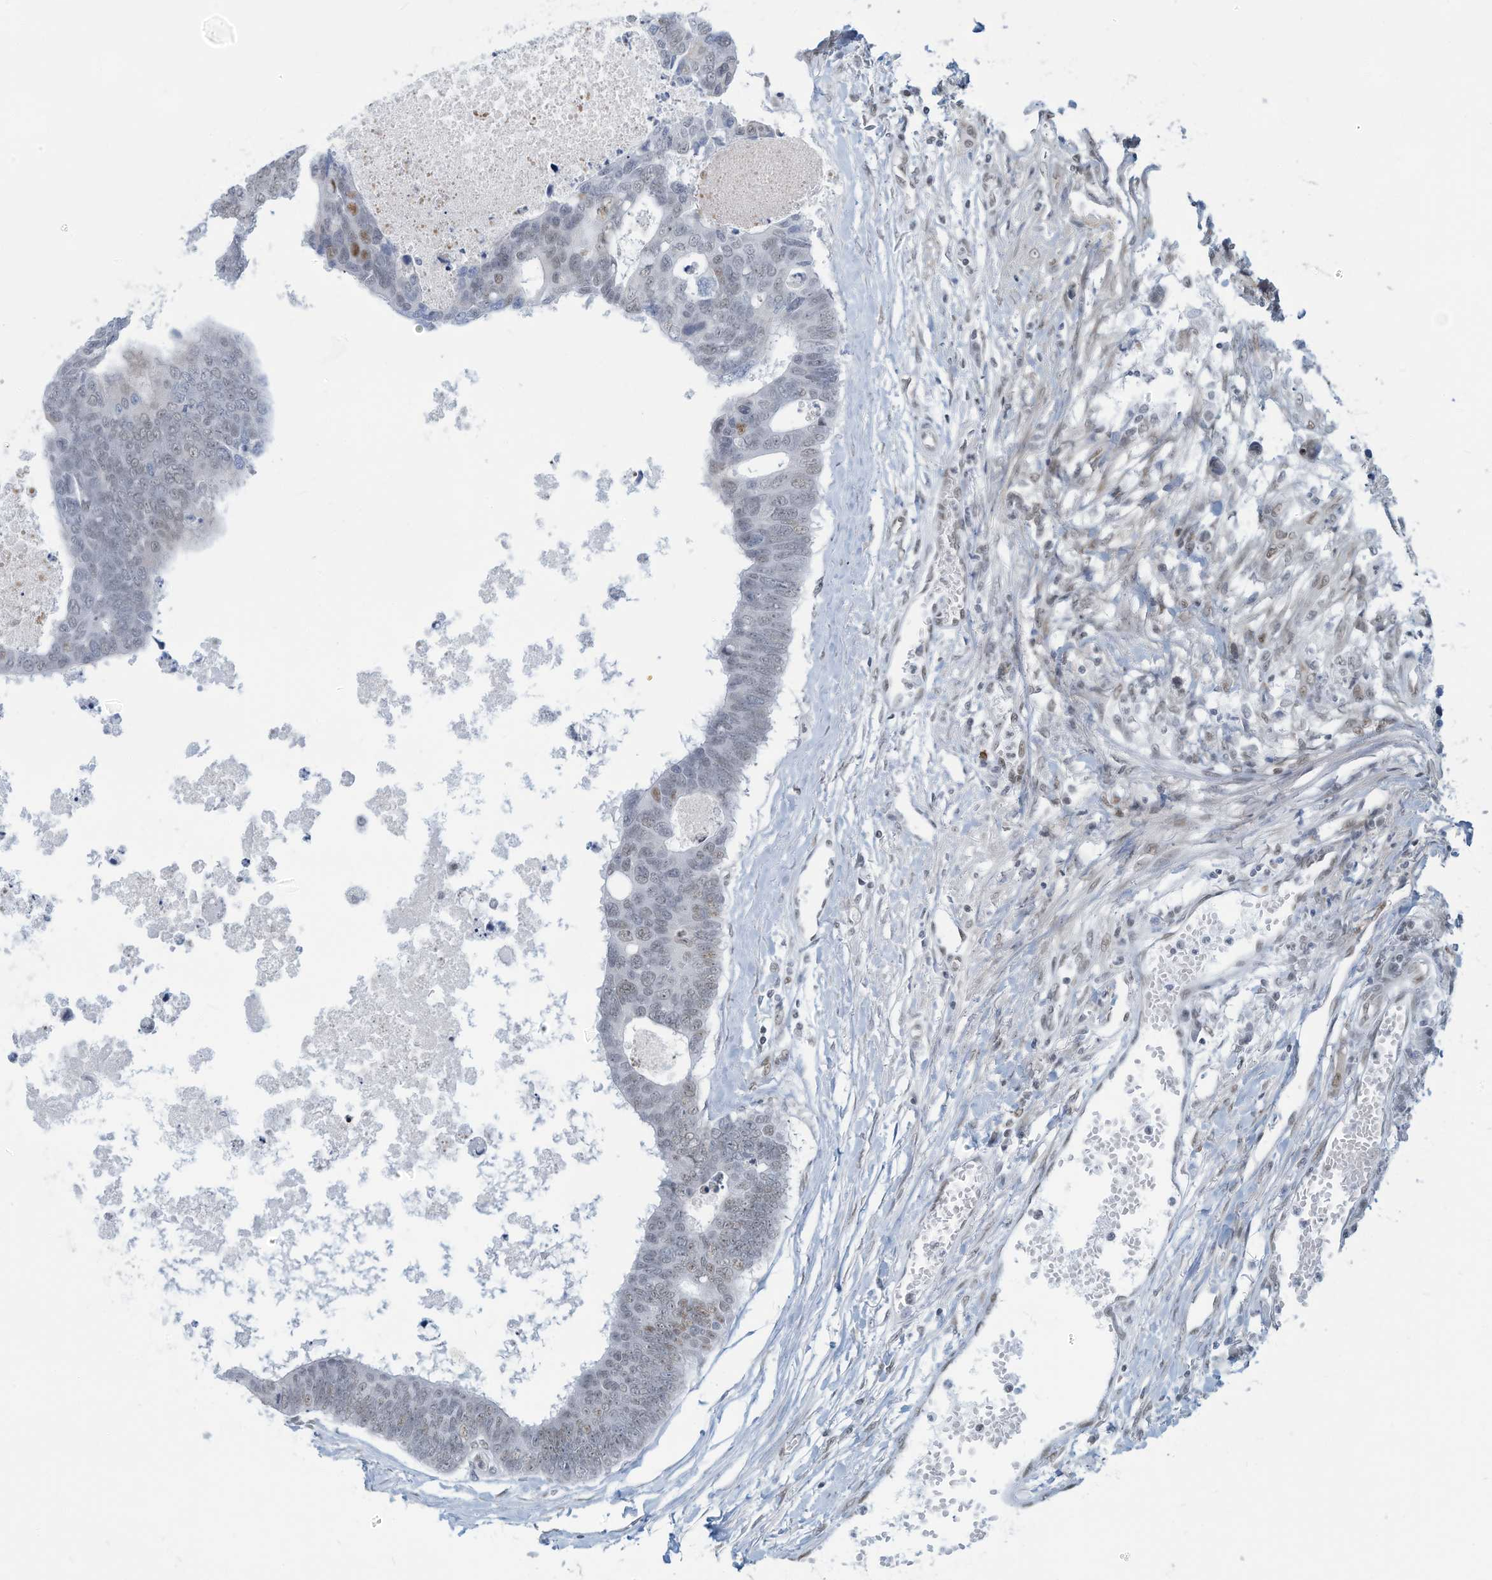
{"staining": {"intensity": "weak", "quantity": "25%-75%", "location": "nuclear"}, "tissue": "colorectal cancer", "cell_type": "Tumor cells", "image_type": "cancer", "snomed": [{"axis": "morphology", "description": "Adenocarcinoma, NOS"}, {"axis": "topography", "description": "Rectum"}], "caption": "Immunohistochemical staining of colorectal adenocarcinoma displays low levels of weak nuclear protein expression in about 25%-75% of tumor cells.", "gene": "SARNP", "patient": {"sex": "male", "age": 84}}